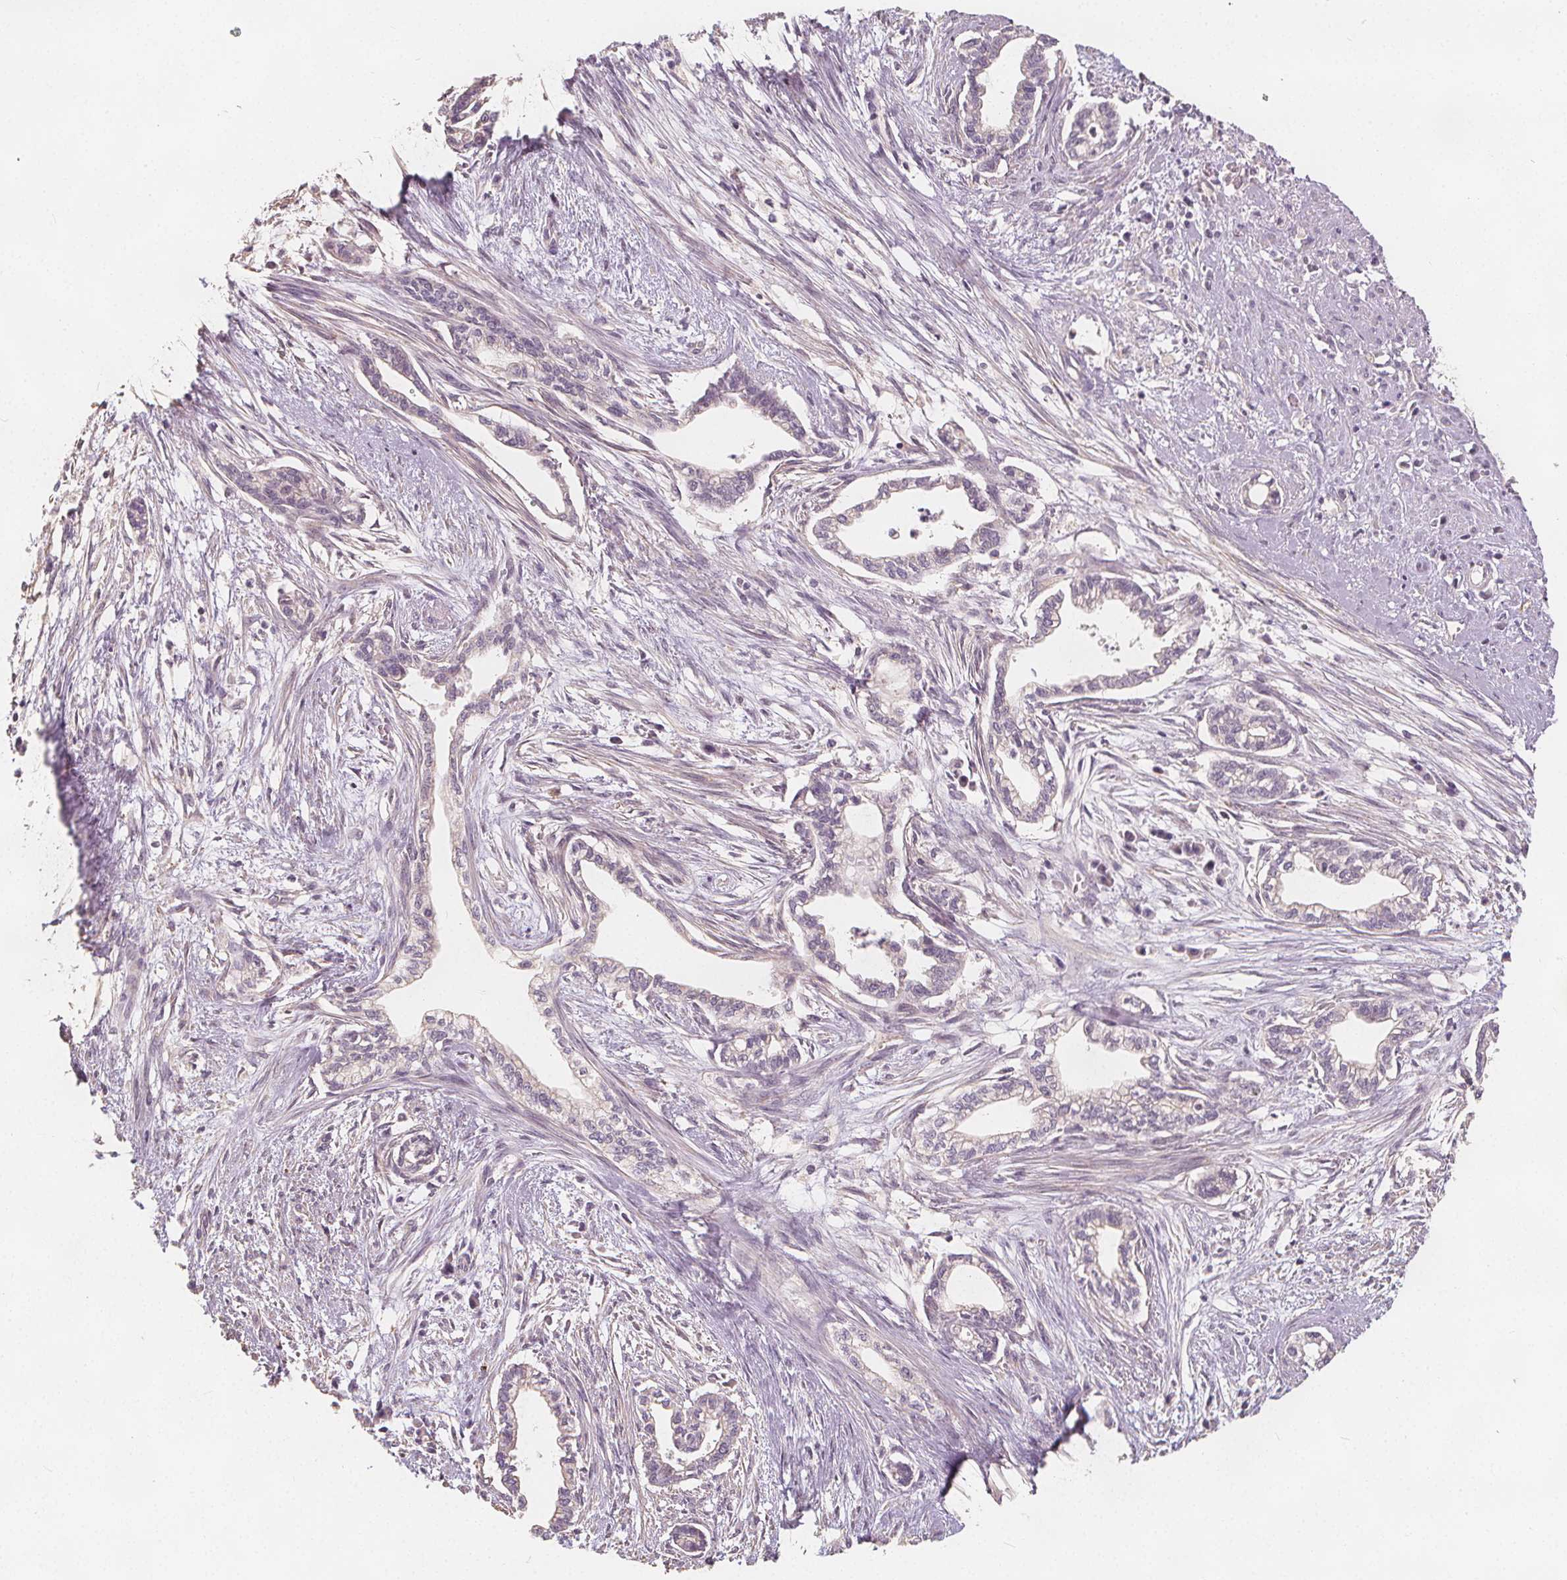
{"staining": {"intensity": "negative", "quantity": "none", "location": "none"}, "tissue": "cervical cancer", "cell_type": "Tumor cells", "image_type": "cancer", "snomed": [{"axis": "morphology", "description": "Adenocarcinoma, NOS"}, {"axis": "topography", "description": "Cervix"}], "caption": "The immunohistochemistry (IHC) micrograph has no significant expression in tumor cells of adenocarcinoma (cervical) tissue.", "gene": "DRC3", "patient": {"sex": "female", "age": 62}}